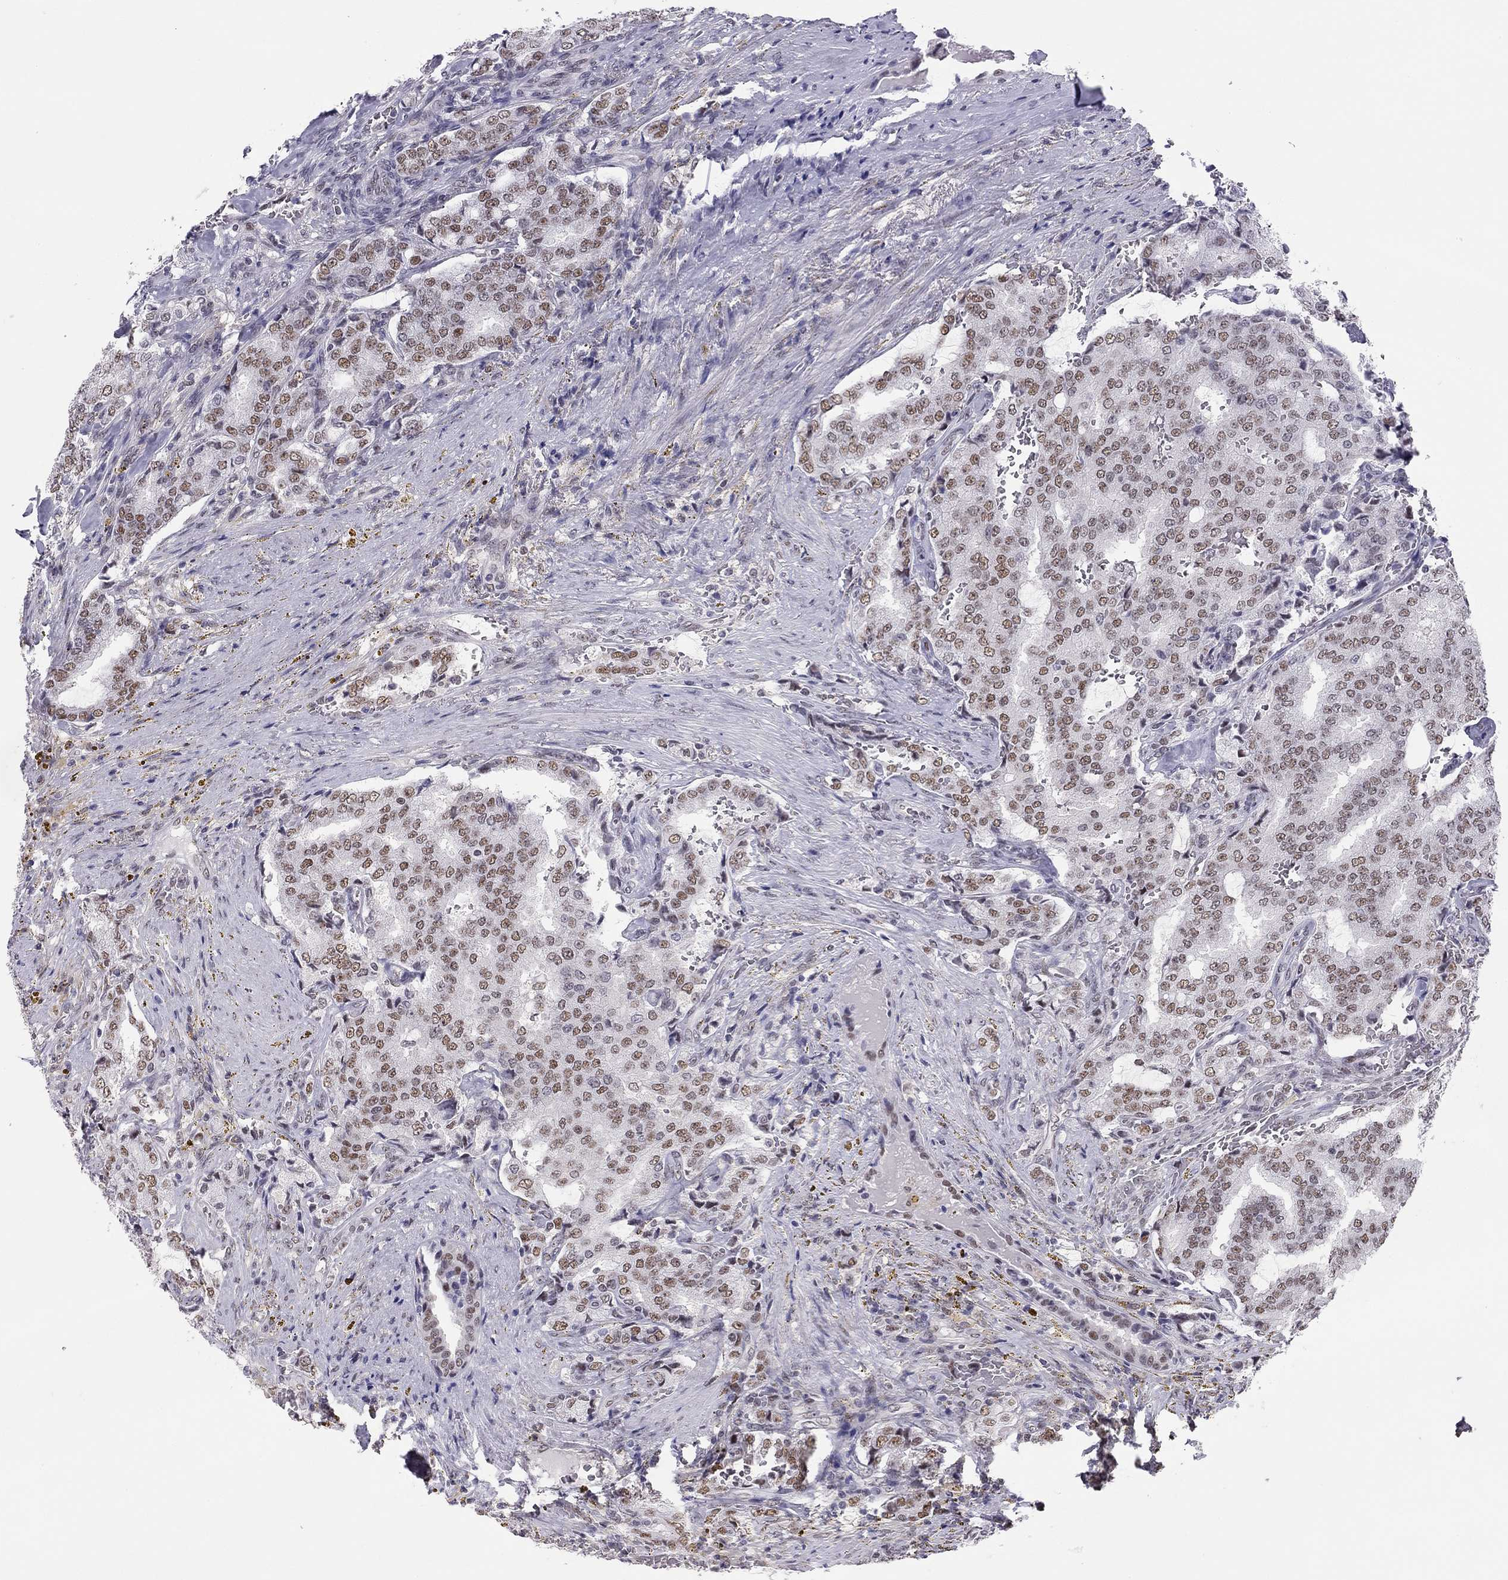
{"staining": {"intensity": "moderate", "quantity": "25%-75%", "location": "nuclear"}, "tissue": "prostate cancer", "cell_type": "Tumor cells", "image_type": "cancer", "snomed": [{"axis": "morphology", "description": "Adenocarcinoma, NOS"}, {"axis": "topography", "description": "Prostate"}], "caption": "Brown immunohistochemical staining in human adenocarcinoma (prostate) demonstrates moderate nuclear positivity in approximately 25%-75% of tumor cells.", "gene": "DOT1L", "patient": {"sex": "male", "age": 65}}